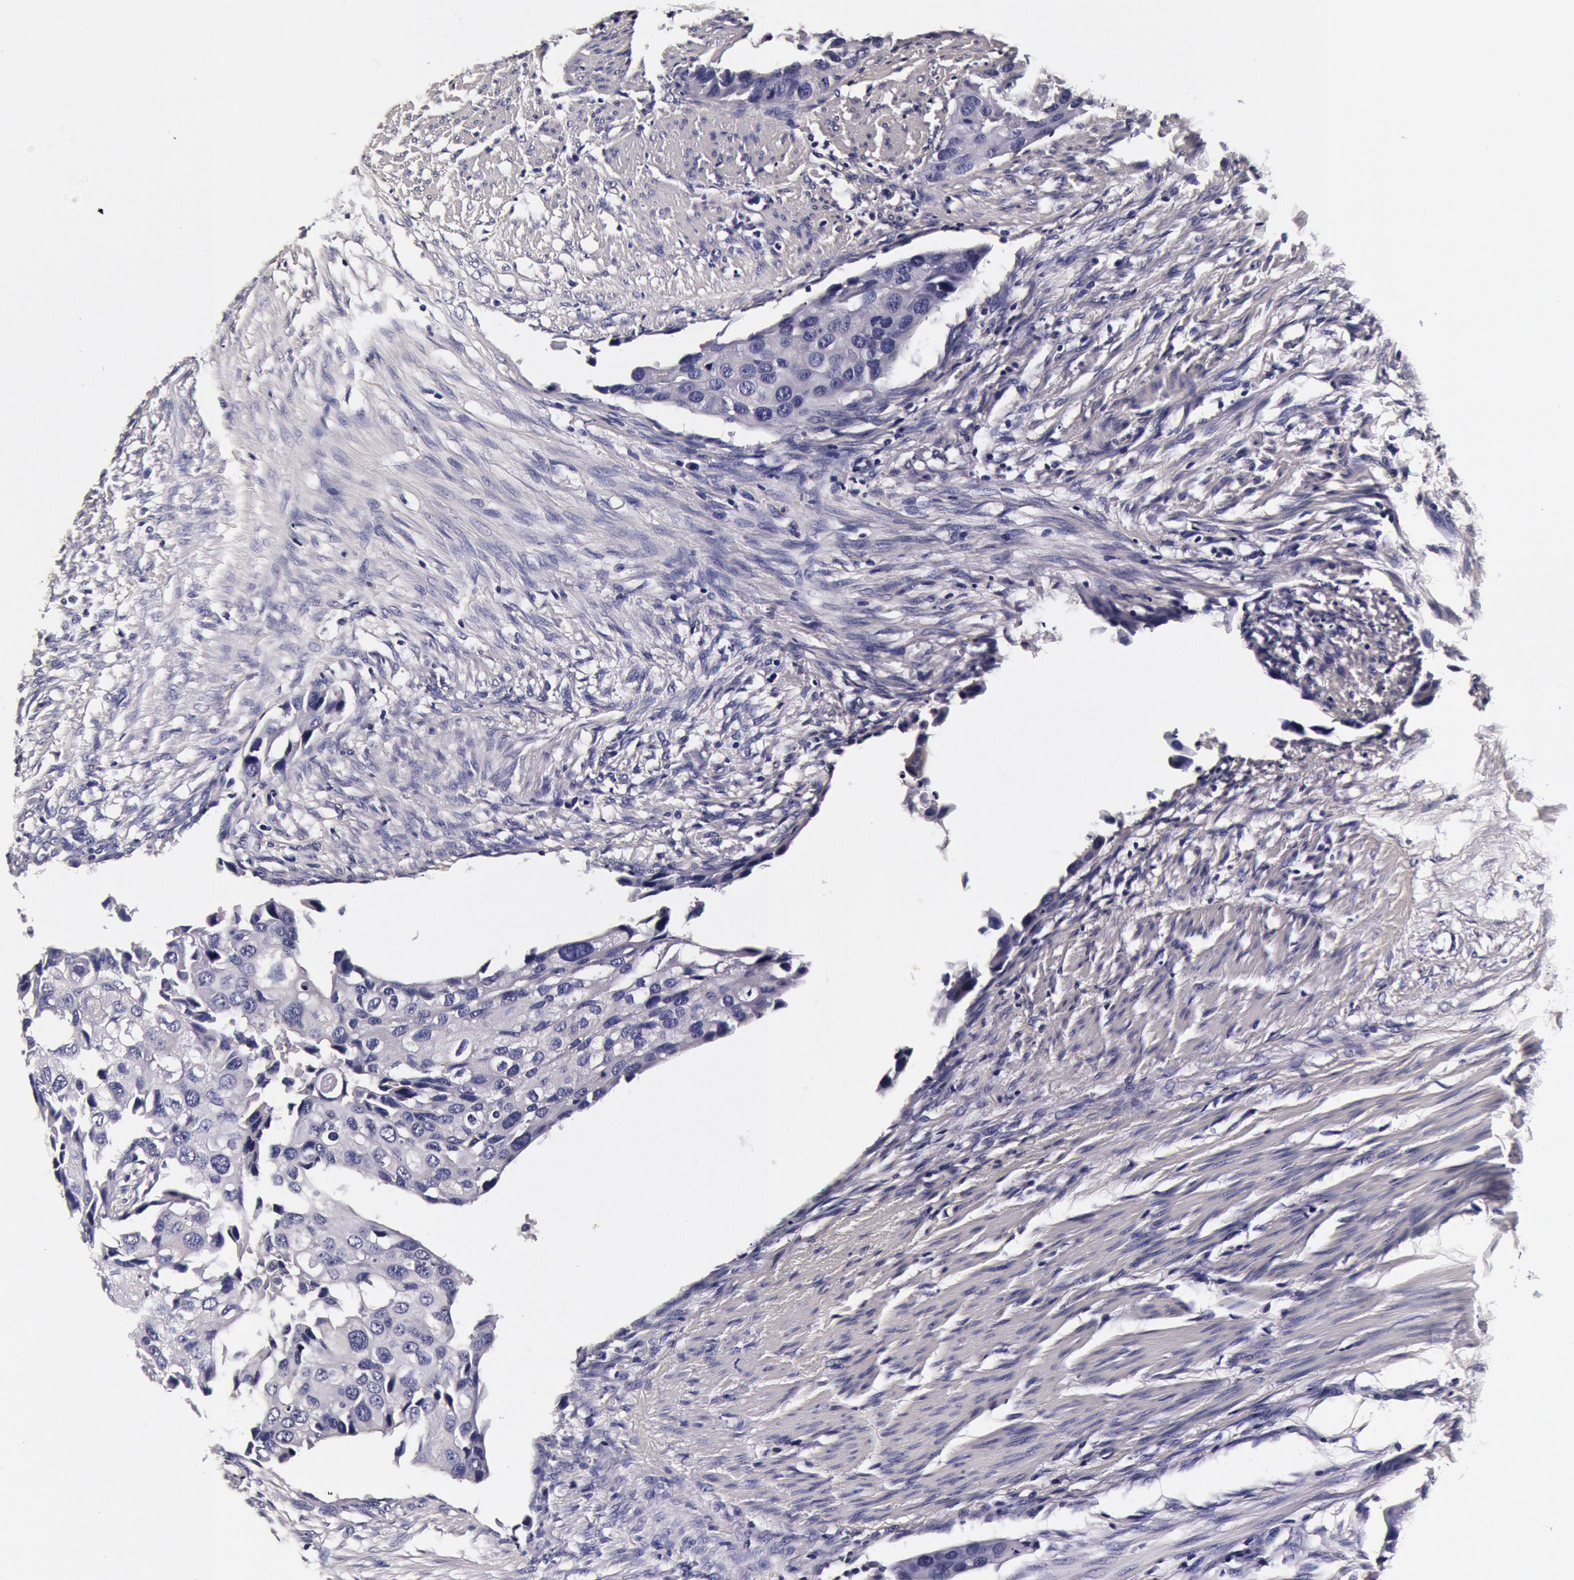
{"staining": {"intensity": "negative", "quantity": "none", "location": "none"}, "tissue": "urothelial cancer", "cell_type": "Tumor cells", "image_type": "cancer", "snomed": [{"axis": "morphology", "description": "Urothelial carcinoma, High grade"}, {"axis": "topography", "description": "Urinary bladder"}], "caption": "High-grade urothelial carcinoma stained for a protein using immunohistochemistry exhibits no expression tumor cells.", "gene": "CCDC22", "patient": {"sex": "male", "age": 55}}